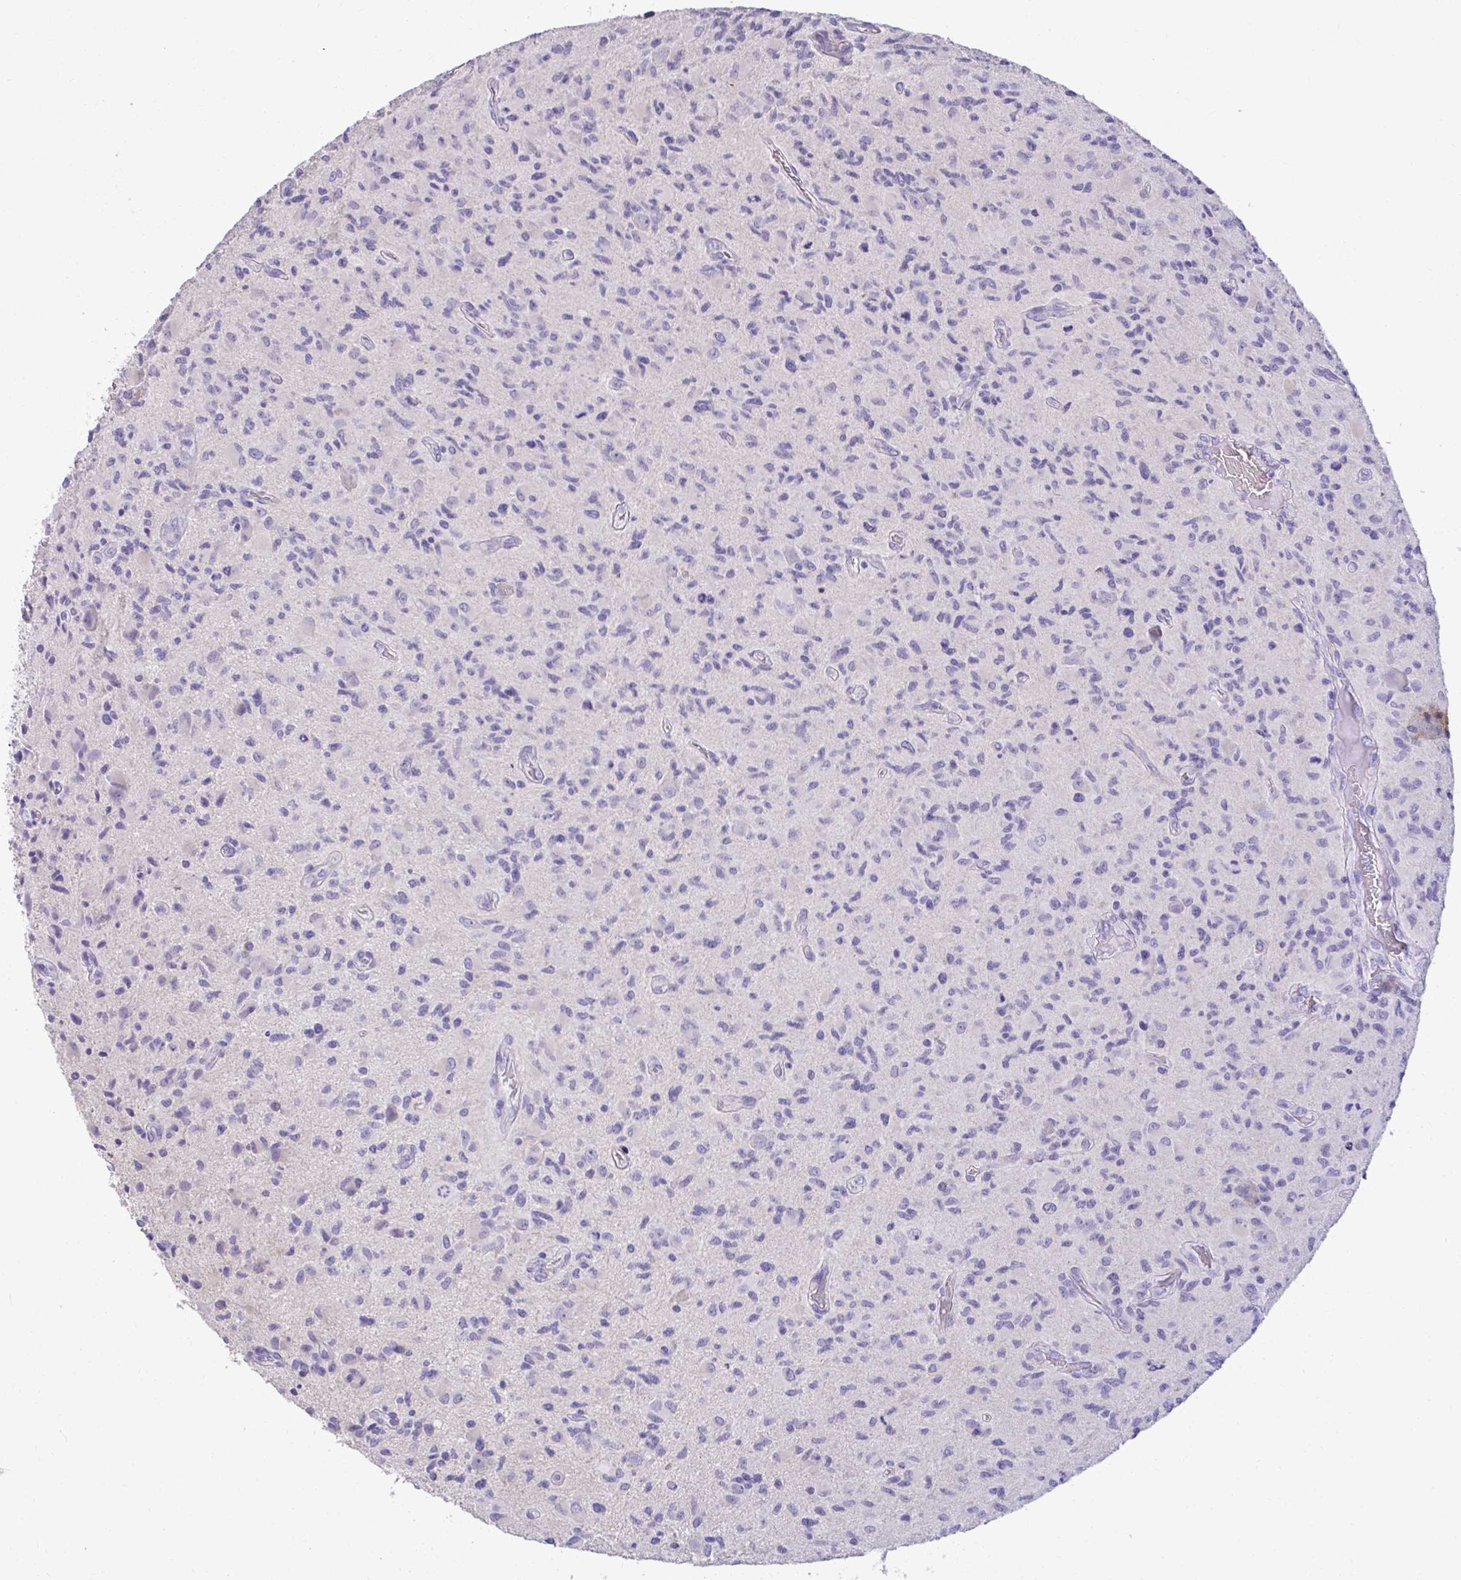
{"staining": {"intensity": "negative", "quantity": "none", "location": "none"}, "tissue": "glioma", "cell_type": "Tumor cells", "image_type": "cancer", "snomed": [{"axis": "morphology", "description": "Glioma, malignant, High grade"}, {"axis": "topography", "description": "Brain"}], "caption": "Immunohistochemical staining of human glioma displays no significant expression in tumor cells. (DAB immunohistochemistry (IHC), high magnification).", "gene": "TMCO5A", "patient": {"sex": "female", "age": 65}}